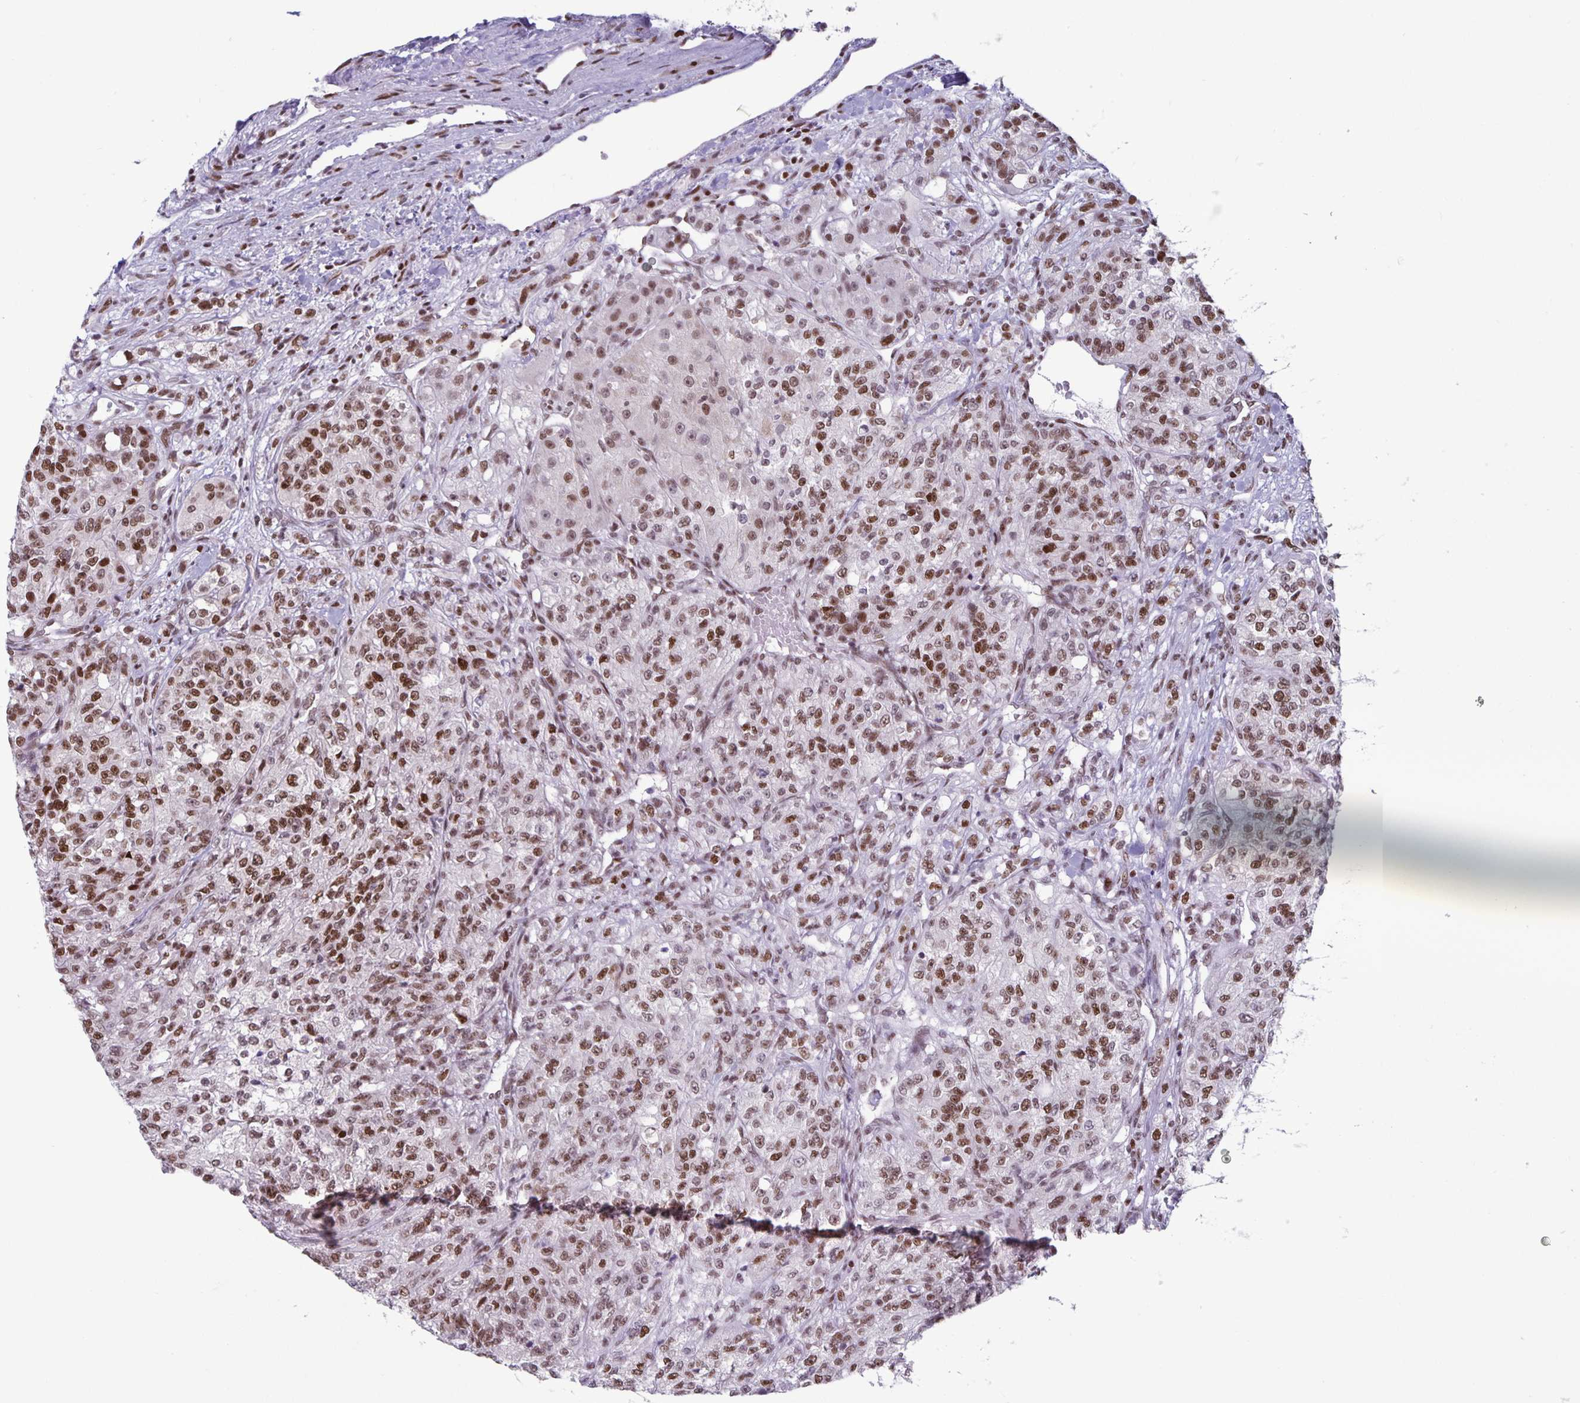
{"staining": {"intensity": "moderate", "quantity": ">75%", "location": "nuclear"}, "tissue": "renal cancer", "cell_type": "Tumor cells", "image_type": "cancer", "snomed": [{"axis": "morphology", "description": "Adenocarcinoma, NOS"}, {"axis": "topography", "description": "Kidney"}], "caption": "A medium amount of moderate nuclear positivity is present in about >75% of tumor cells in adenocarcinoma (renal) tissue.", "gene": "JUND", "patient": {"sex": "female", "age": 63}}